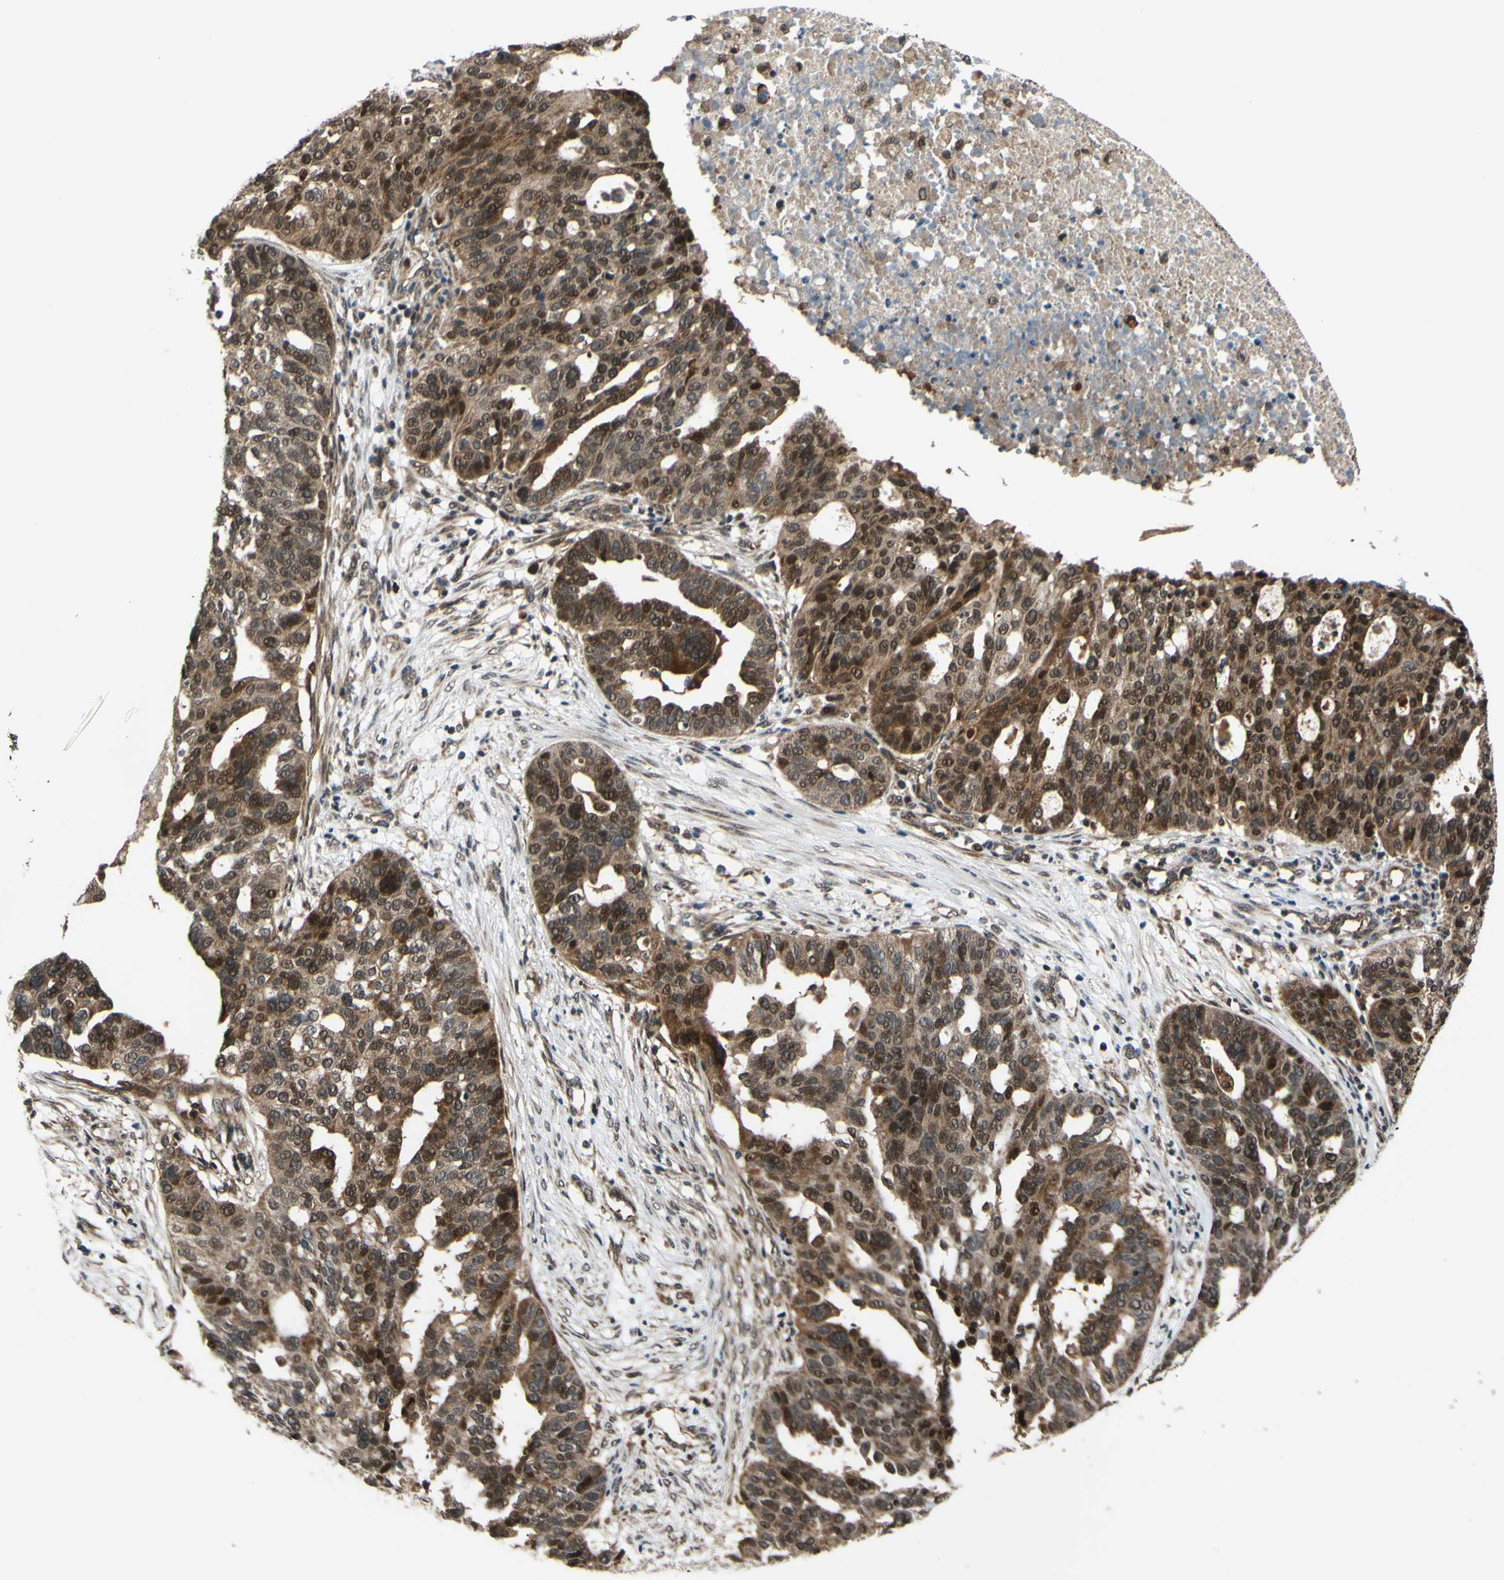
{"staining": {"intensity": "strong", "quantity": "25%-75%", "location": "cytoplasmic/membranous,nuclear"}, "tissue": "ovarian cancer", "cell_type": "Tumor cells", "image_type": "cancer", "snomed": [{"axis": "morphology", "description": "Cystadenocarcinoma, serous, NOS"}, {"axis": "topography", "description": "Ovary"}], "caption": "Tumor cells show high levels of strong cytoplasmic/membranous and nuclear expression in approximately 25%-75% of cells in human serous cystadenocarcinoma (ovarian). Using DAB (3,3'-diaminobenzidine) (brown) and hematoxylin (blue) stains, captured at high magnification using brightfield microscopy.", "gene": "ABCC8", "patient": {"sex": "female", "age": 59}}